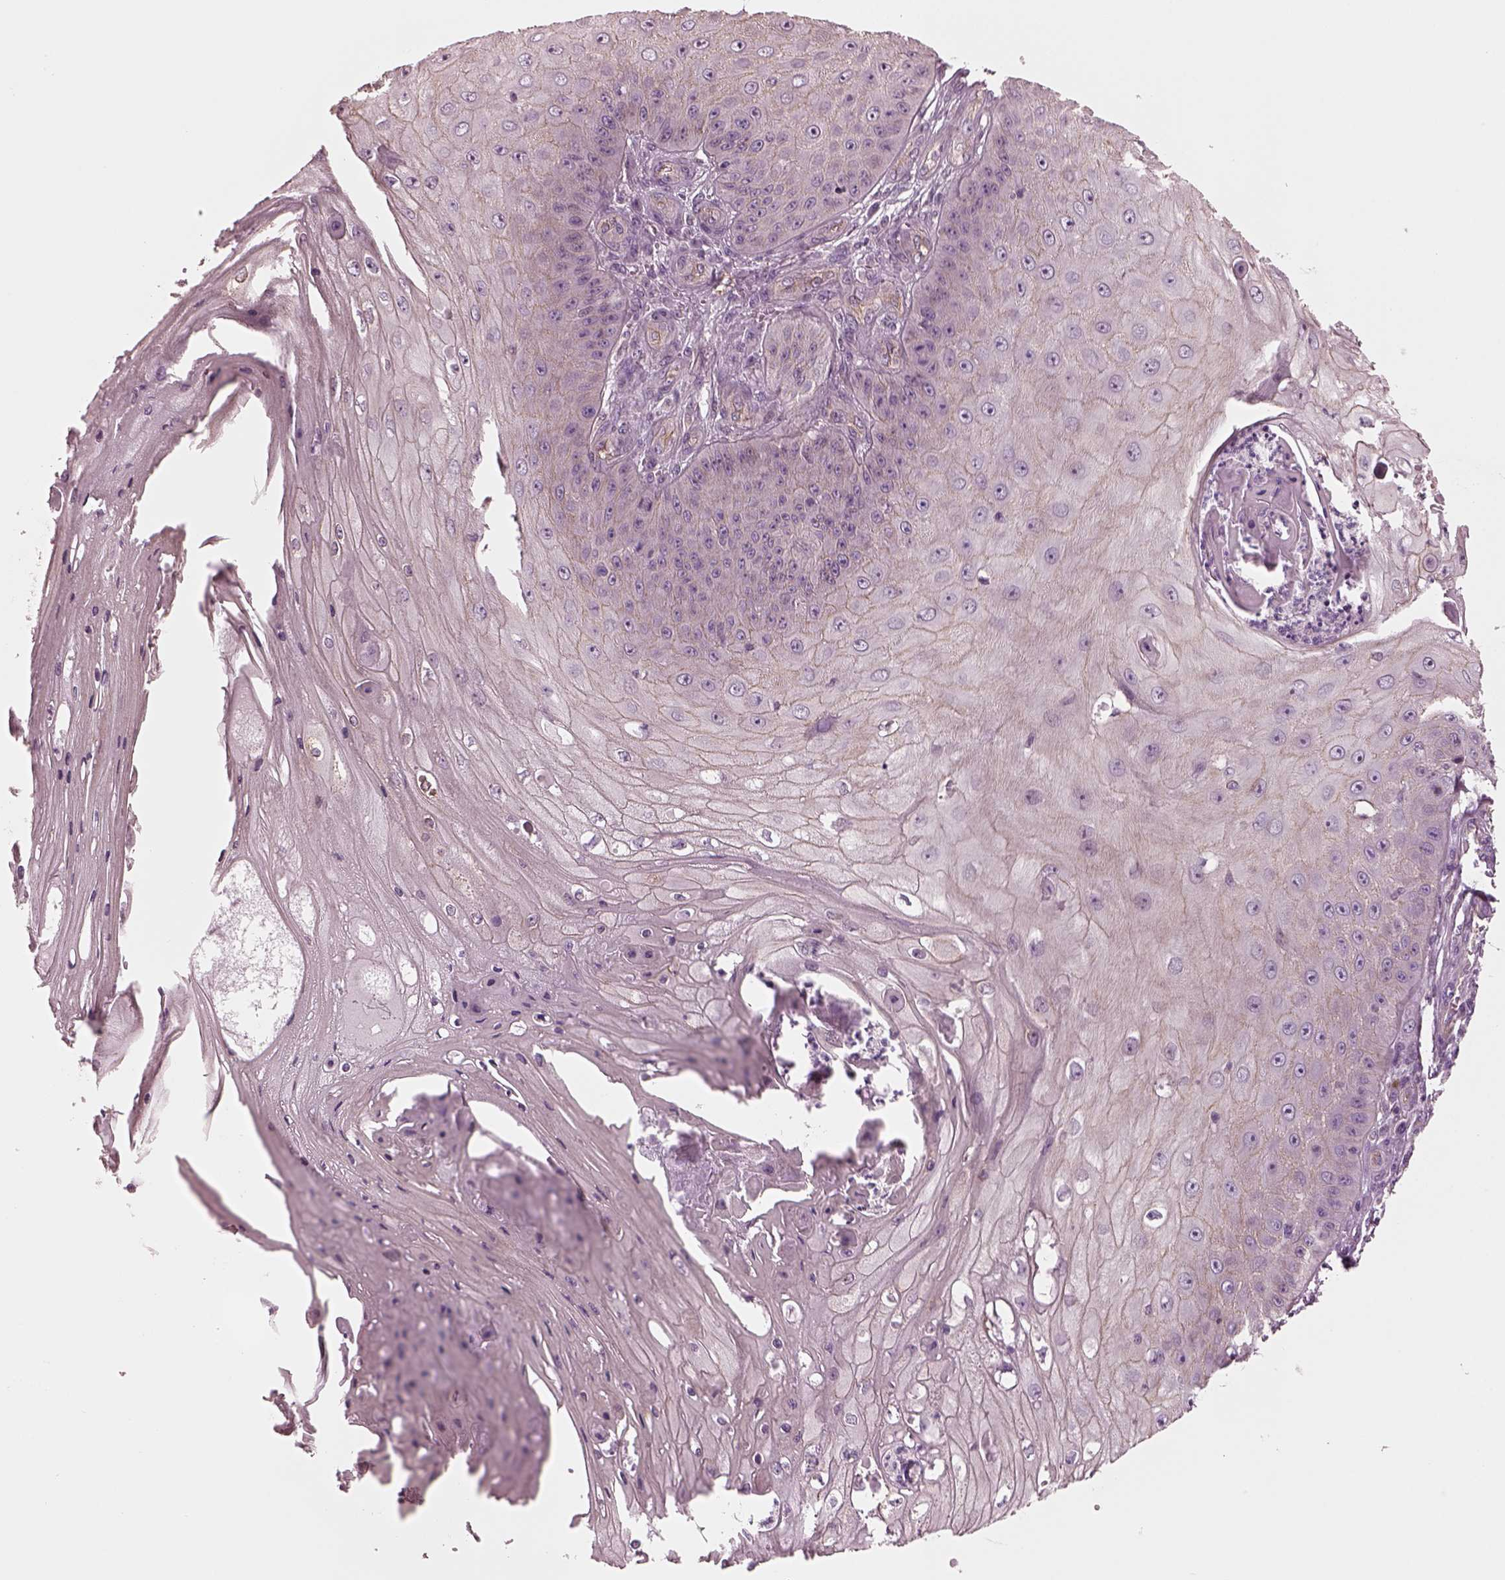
{"staining": {"intensity": "weak", "quantity": ">75%", "location": "cytoplasmic/membranous"}, "tissue": "skin cancer", "cell_type": "Tumor cells", "image_type": "cancer", "snomed": [{"axis": "morphology", "description": "Squamous cell carcinoma, NOS"}, {"axis": "topography", "description": "Skin"}], "caption": "Skin cancer (squamous cell carcinoma) stained with a protein marker shows weak staining in tumor cells.", "gene": "ODAD1", "patient": {"sex": "male", "age": 70}}